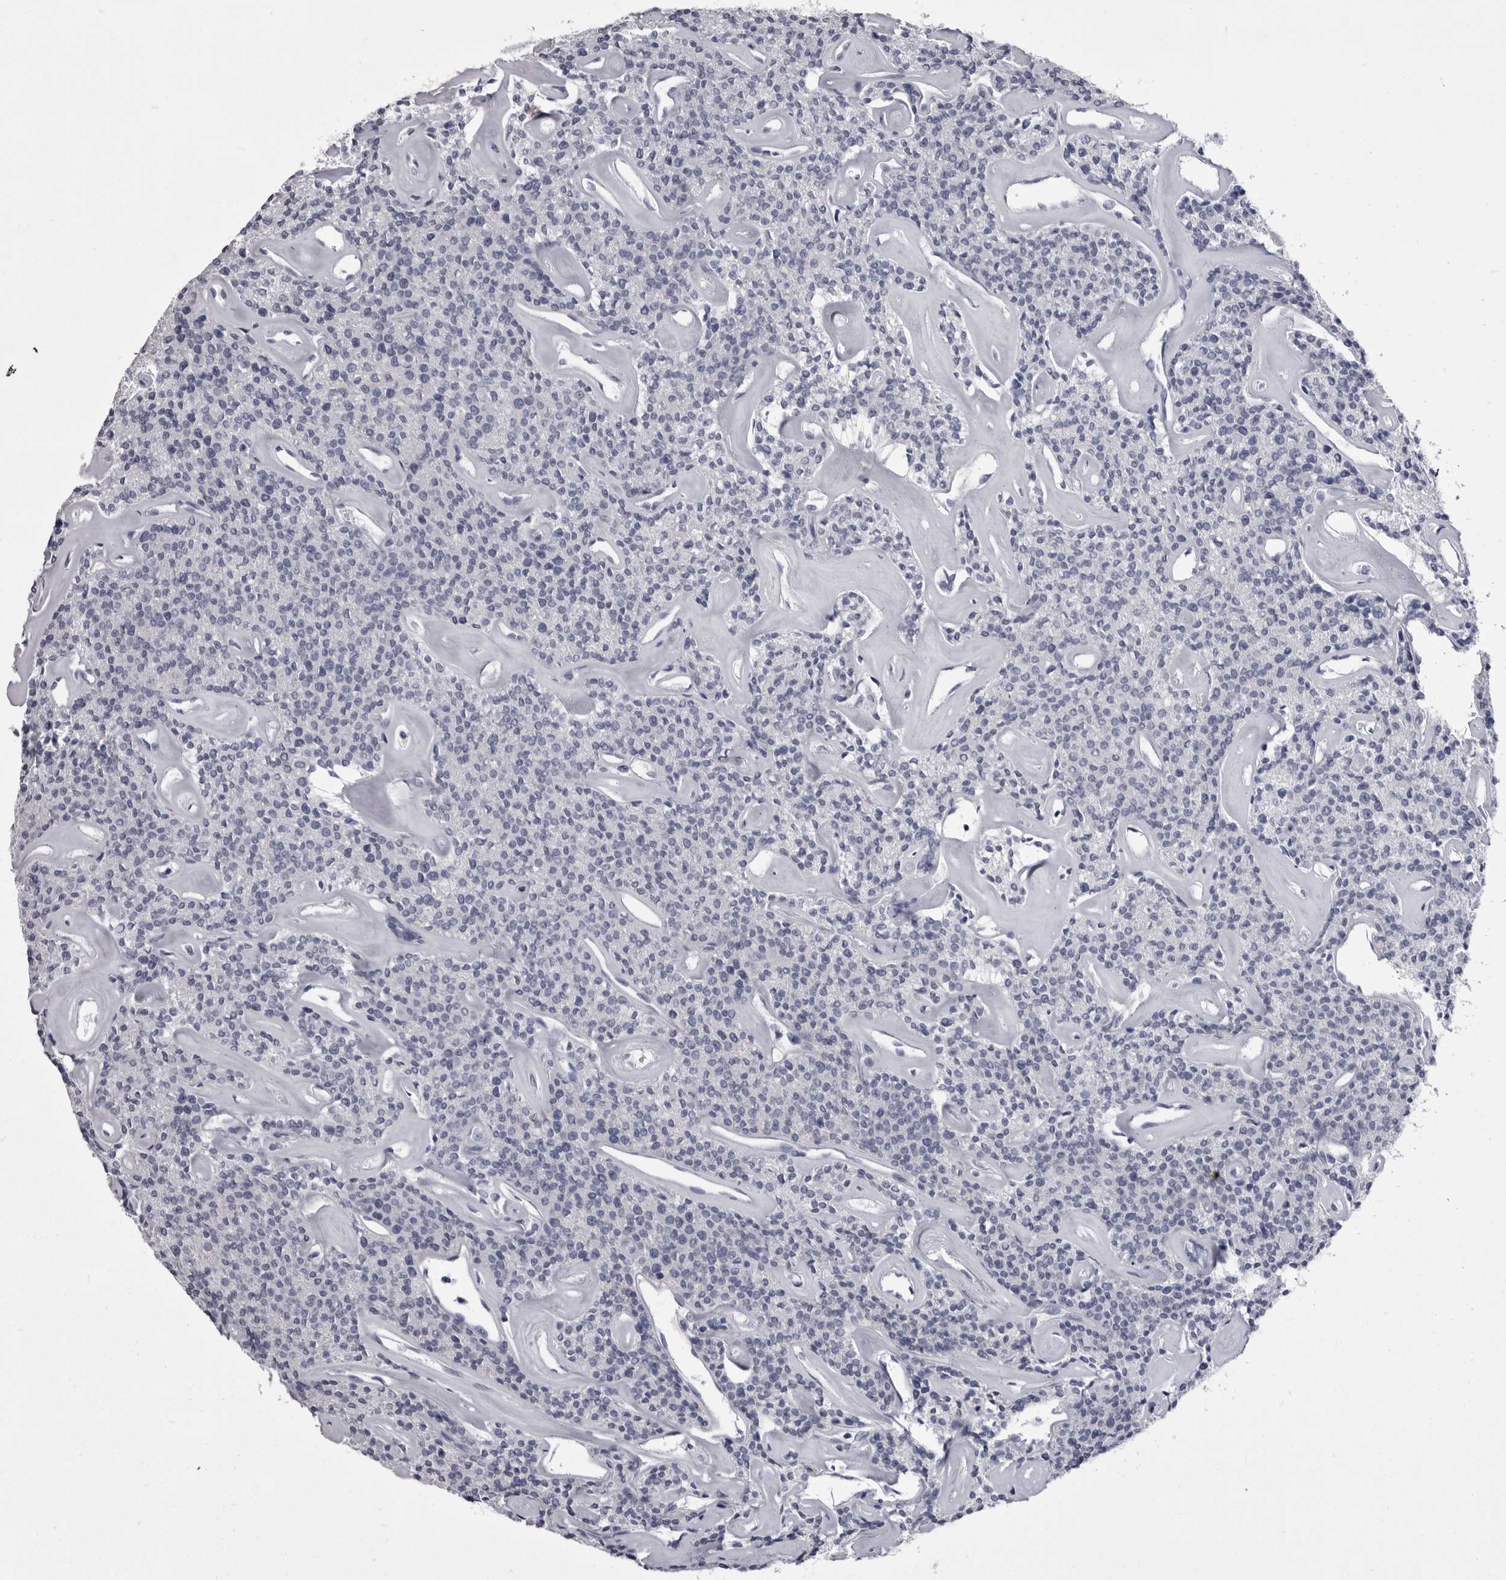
{"staining": {"intensity": "negative", "quantity": "none", "location": "none"}, "tissue": "parathyroid gland", "cell_type": "Glandular cells", "image_type": "normal", "snomed": [{"axis": "morphology", "description": "Normal tissue, NOS"}, {"axis": "topography", "description": "Parathyroid gland"}], "caption": "Immunohistochemistry (IHC) micrograph of normal parathyroid gland stained for a protein (brown), which shows no positivity in glandular cells.", "gene": "ANK2", "patient": {"sex": "male", "age": 46}}